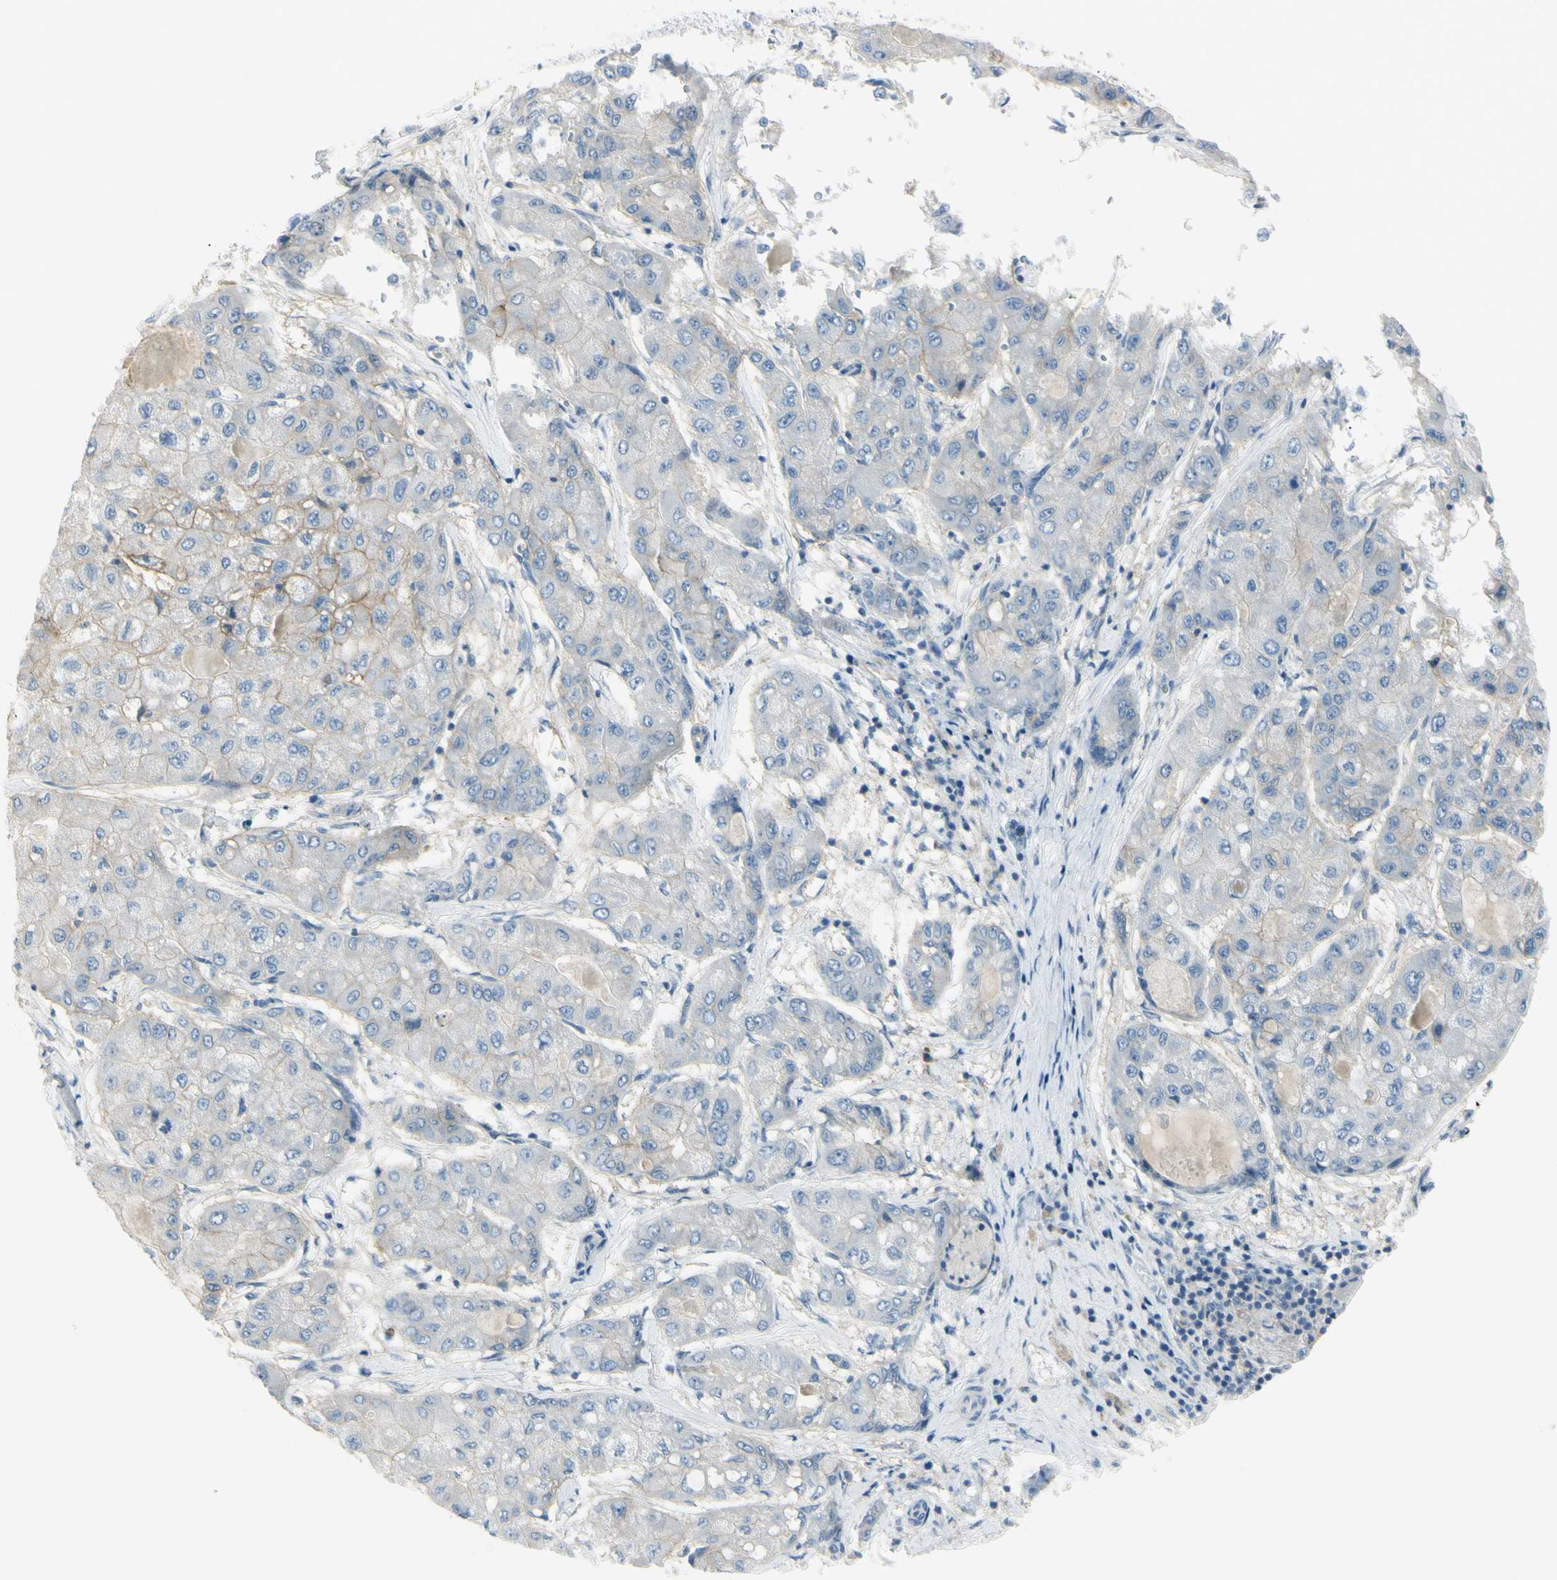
{"staining": {"intensity": "weak", "quantity": "<25%", "location": "cytoplasmic/membranous"}, "tissue": "liver cancer", "cell_type": "Tumor cells", "image_type": "cancer", "snomed": [{"axis": "morphology", "description": "Carcinoma, Hepatocellular, NOS"}, {"axis": "topography", "description": "Liver"}], "caption": "DAB immunohistochemical staining of human liver hepatocellular carcinoma reveals no significant positivity in tumor cells.", "gene": "ASB9", "patient": {"sex": "male", "age": 80}}